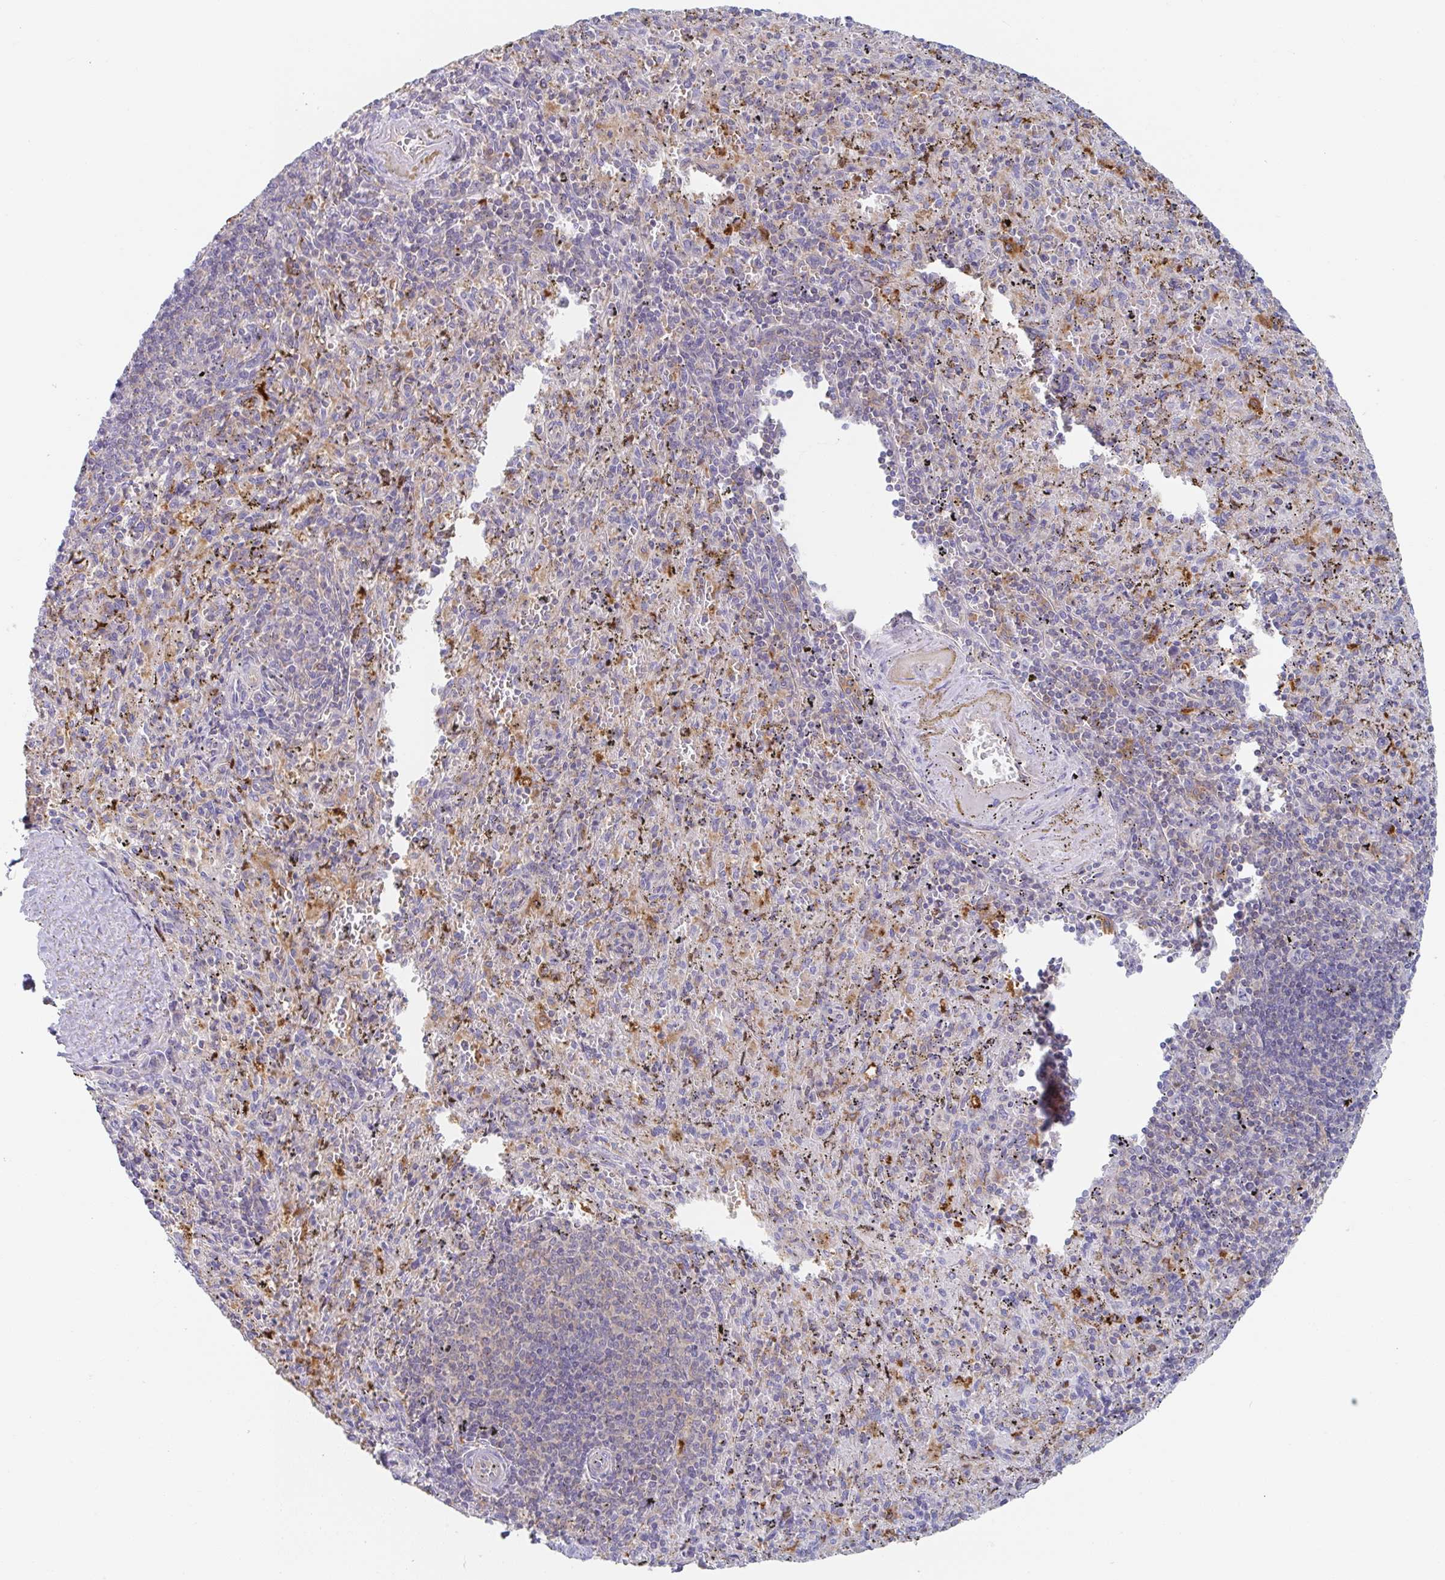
{"staining": {"intensity": "negative", "quantity": "none", "location": "none"}, "tissue": "spleen", "cell_type": "Cells in red pulp", "image_type": "normal", "snomed": [{"axis": "morphology", "description": "Normal tissue, NOS"}, {"axis": "topography", "description": "Spleen"}], "caption": "High magnification brightfield microscopy of normal spleen stained with DAB (3,3'-diaminobenzidine) (brown) and counterstained with hematoxylin (blue): cells in red pulp show no significant positivity. The staining is performed using DAB brown chromogen with nuclei counter-stained in using hematoxylin.", "gene": "AMPD2", "patient": {"sex": "male", "age": 57}}